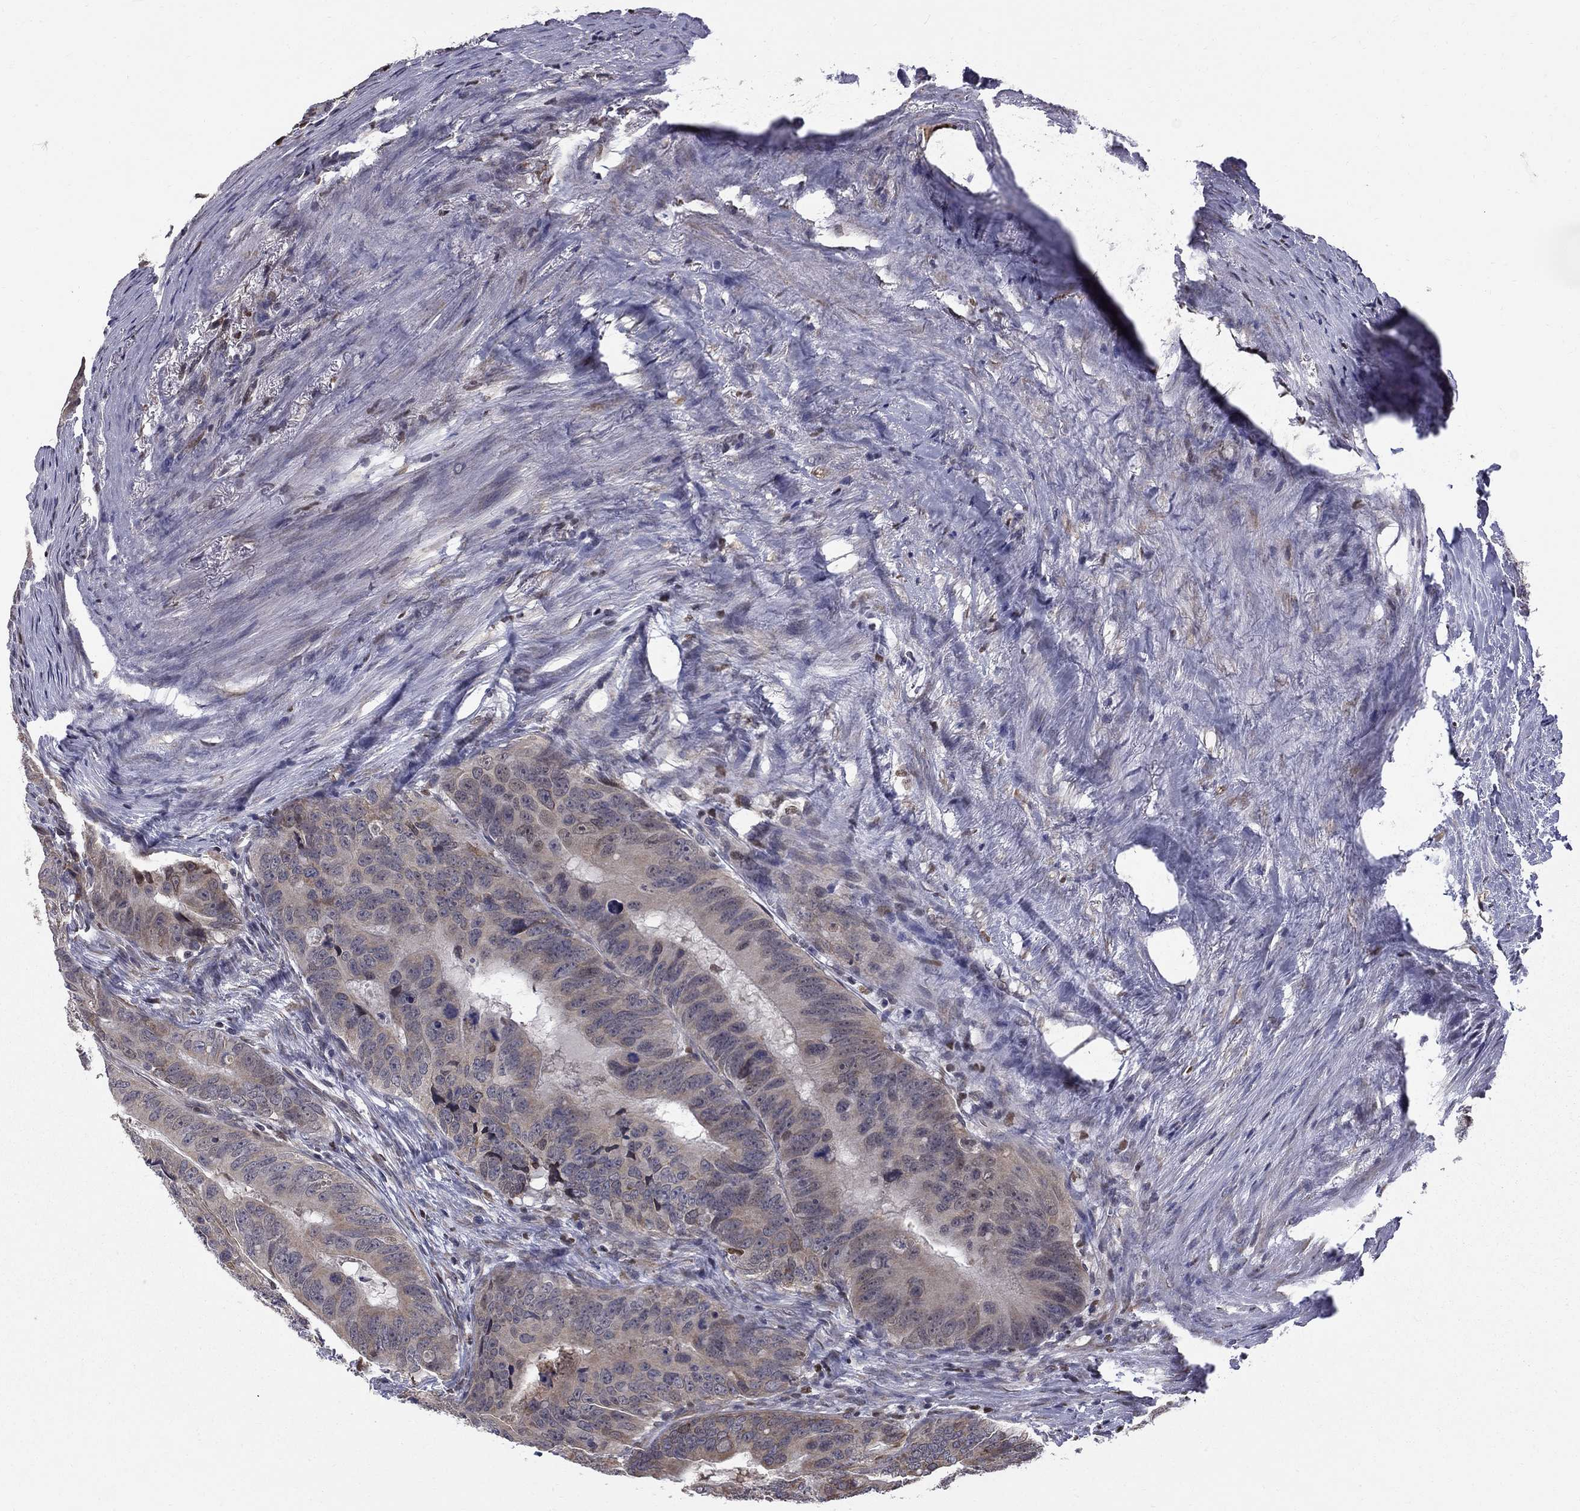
{"staining": {"intensity": "weak", "quantity": "<25%", "location": "cytoplasmic/membranous"}, "tissue": "colorectal cancer", "cell_type": "Tumor cells", "image_type": "cancer", "snomed": [{"axis": "morphology", "description": "Adenocarcinoma, NOS"}, {"axis": "topography", "description": "Colon"}], "caption": "There is no significant expression in tumor cells of colorectal cancer.", "gene": "HSPB2", "patient": {"sex": "male", "age": 79}}